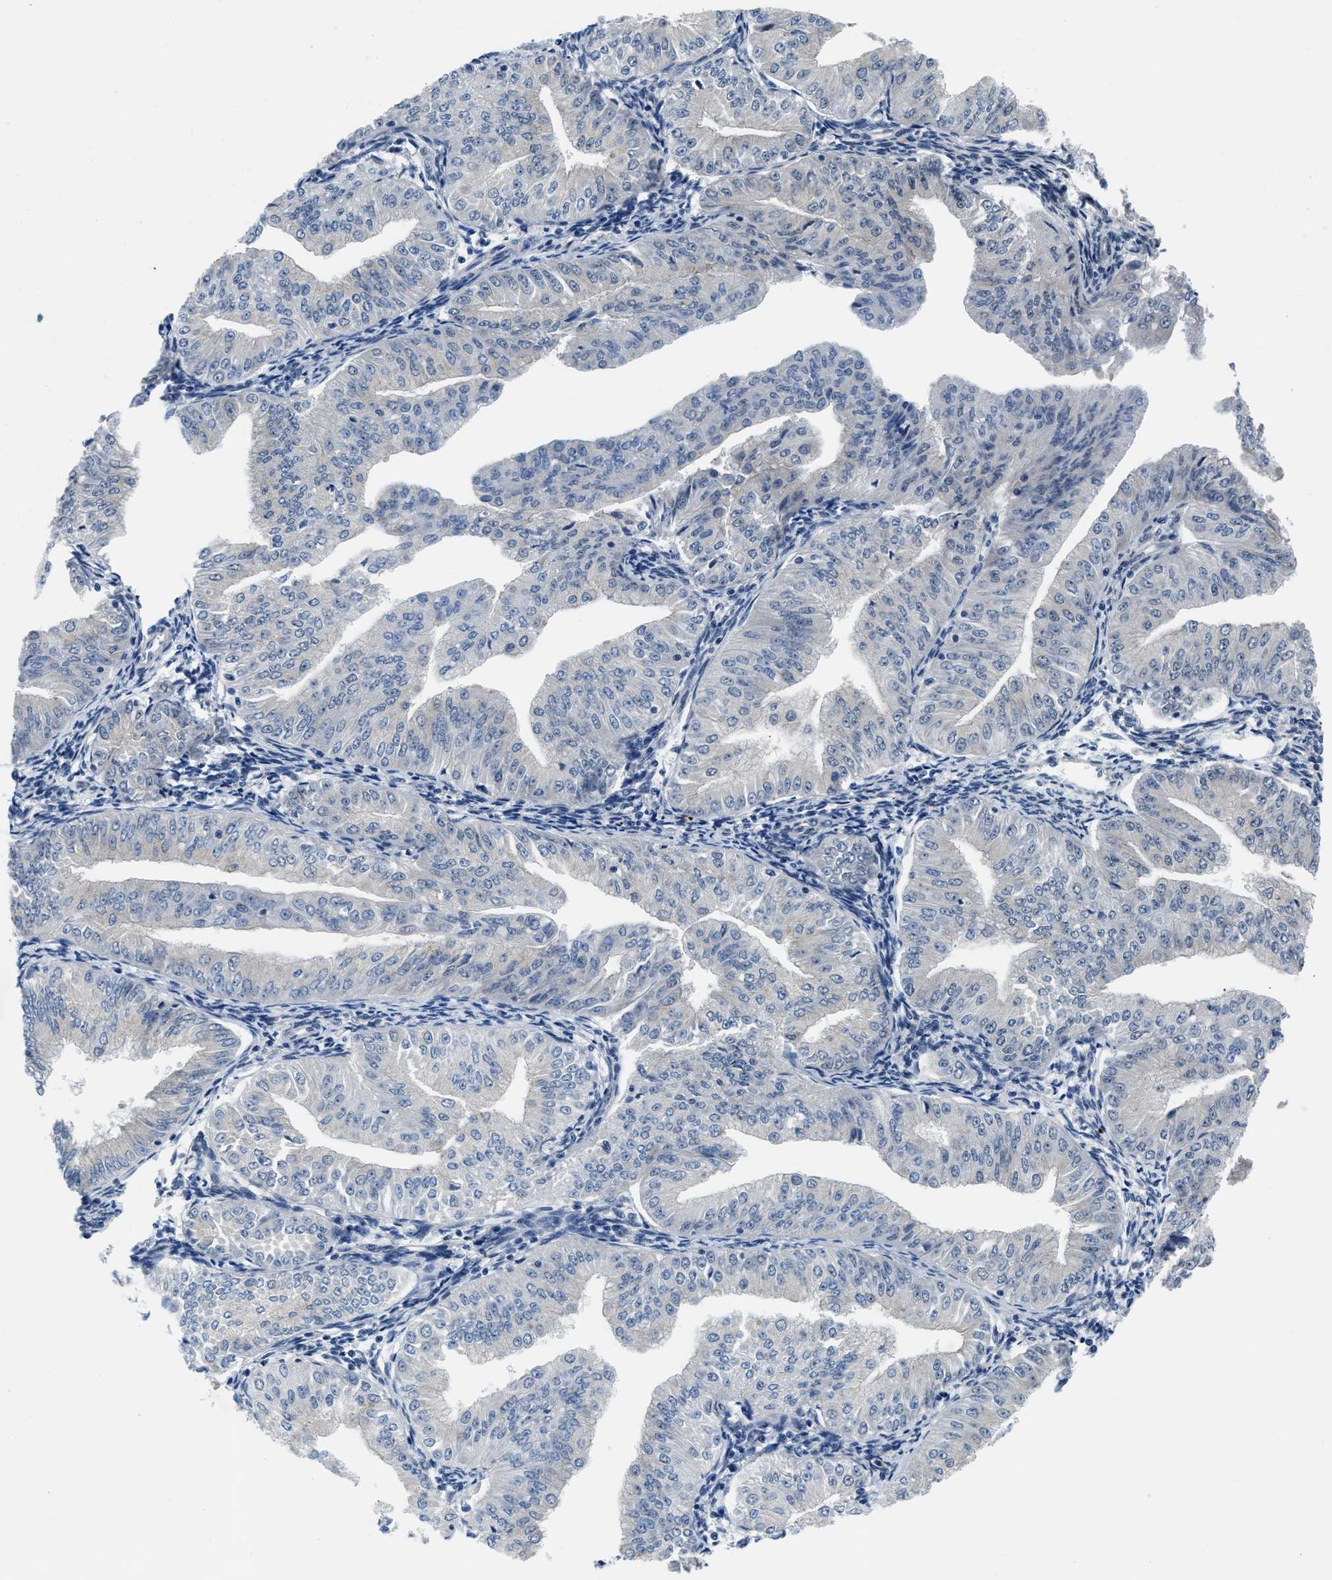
{"staining": {"intensity": "negative", "quantity": "none", "location": "none"}, "tissue": "endometrial cancer", "cell_type": "Tumor cells", "image_type": "cancer", "snomed": [{"axis": "morphology", "description": "Normal tissue, NOS"}, {"axis": "morphology", "description": "Adenocarcinoma, NOS"}, {"axis": "topography", "description": "Endometrium"}], "caption": "This histopathology image is of endometrial cancer stained with immunohistochemistry to label a protein in brown with the nuclei are counter-stained blue. There is no positivity in tumor cells. (DAB immunohistochemistry (IHC) visualized using brightfield microscopy, high magnification).", "gene": "SMAD4", "patient": {"sex": "female", "age": 53}}